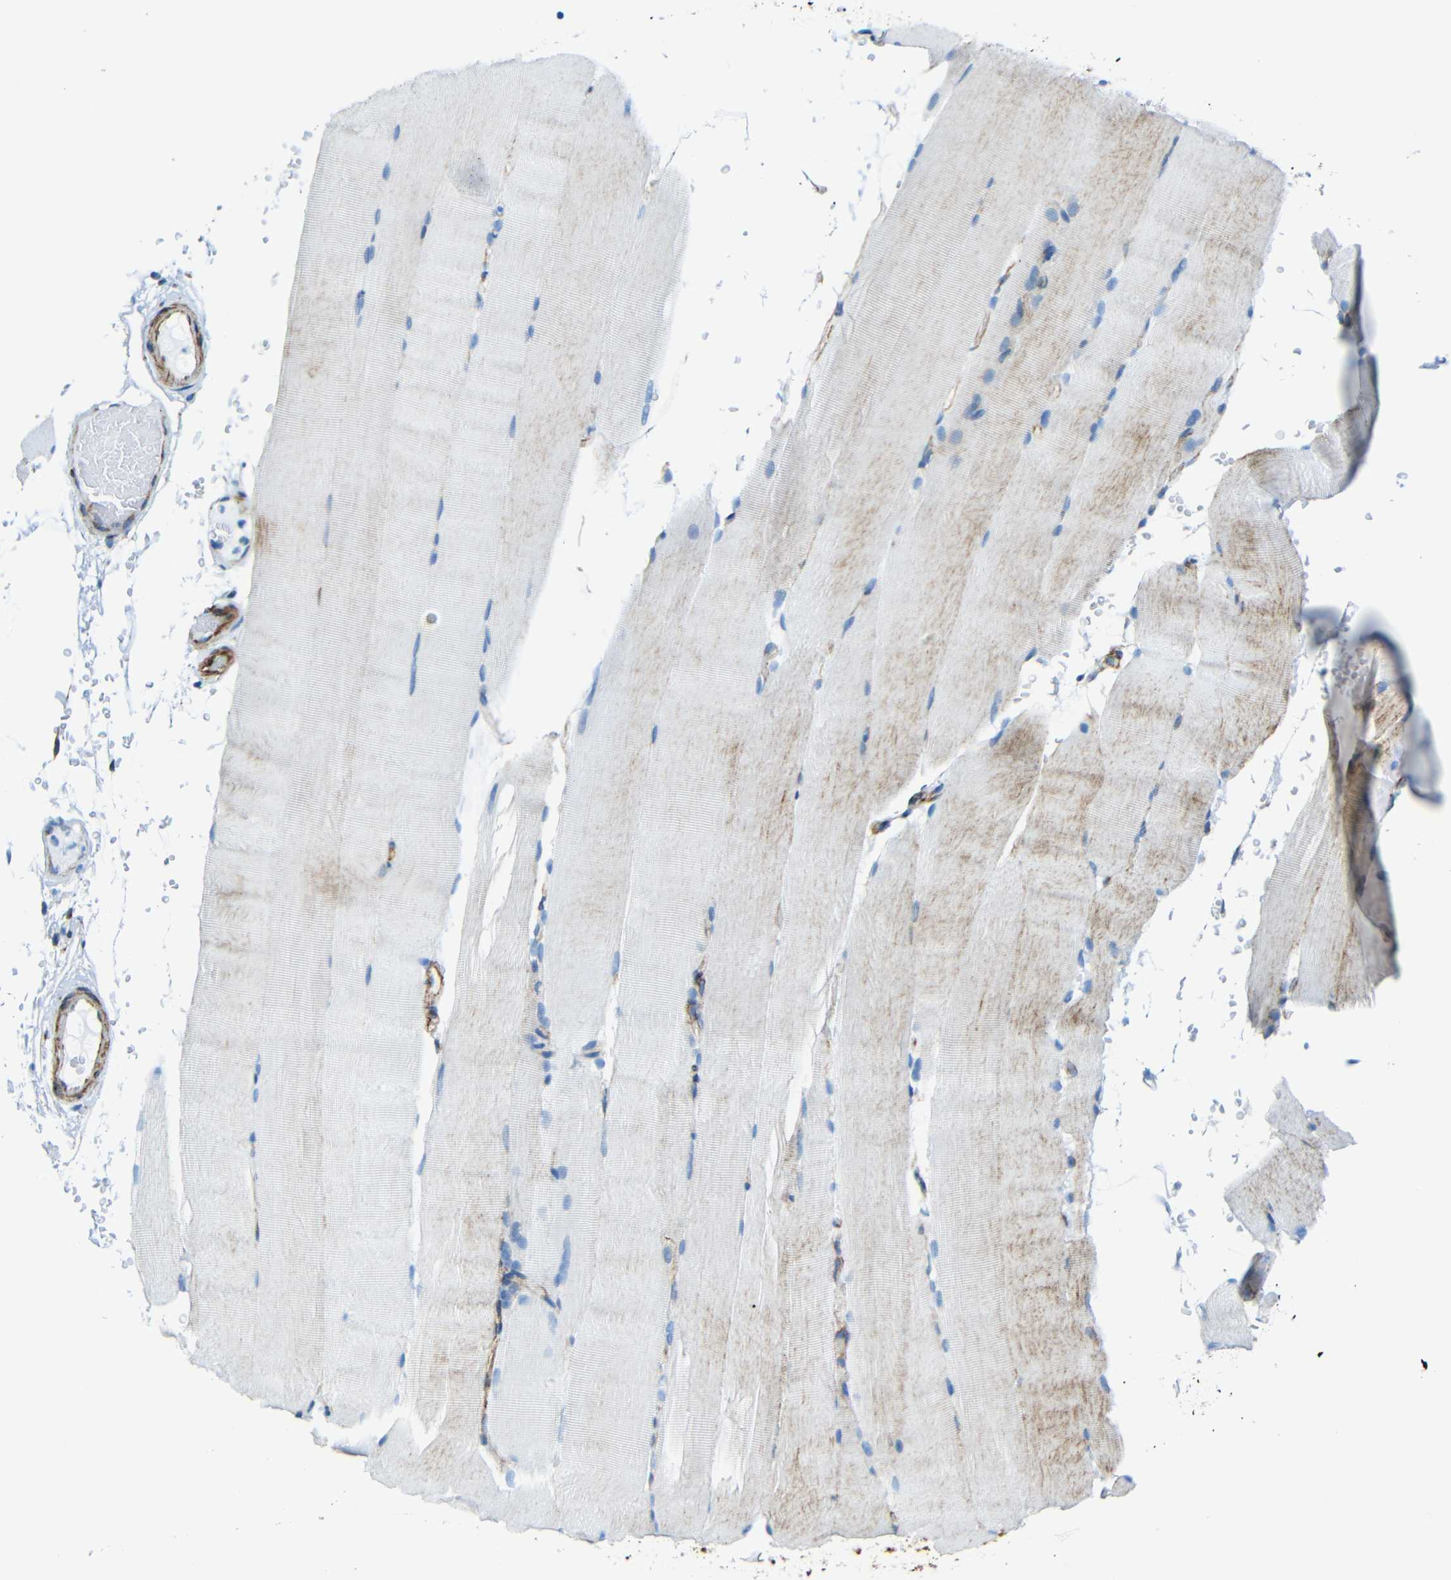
{"staining": {"intensity": "weak", "quantity": "<25%", "location": "cytoplasmic/membranous"}, "tissue": "skeletal muscle", "cell_type": "Myocytes", "image_type": "normal", "snomed": [{"axis": "morphology", "description": "Normal tissue, NOS"}, {"axis": "topography", "description": "Skeletal muscle"}, {"axis": "topography", "description": "Parathyroid gland"}], "caption": "IHC photomicrograph of benign skeletal muscle: human skeletal muscle stained with DAB (3,3'-diaminobenzidine) shows no significant protein expression in myocytes.", "gene": "TUBB4B", "patient": {"sex": "female", "age": 37}}